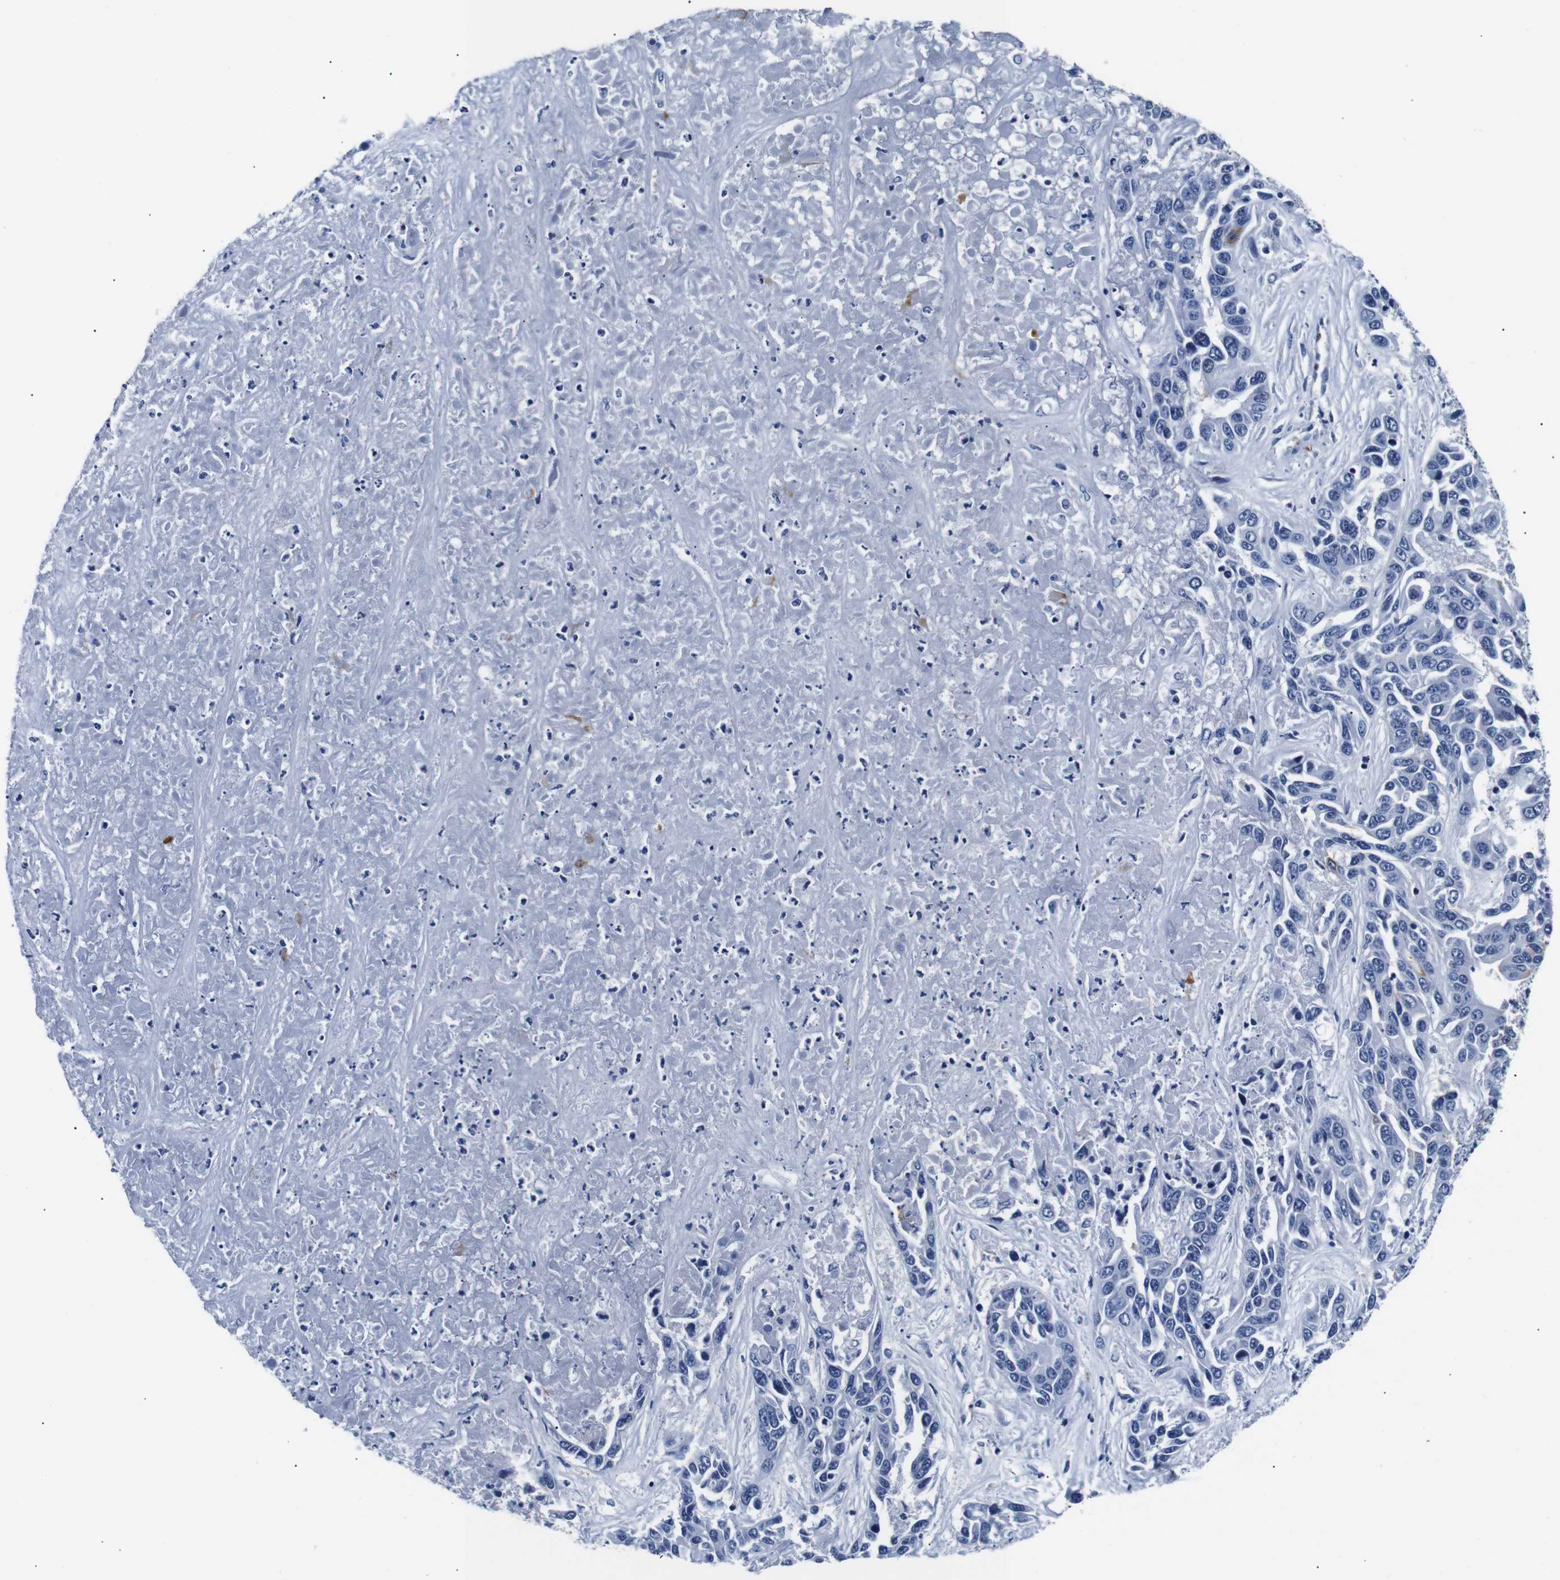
{"staining": {"intensity": "negative", "quantity": "none", "location": "none"}, "tissue": "liver cancer", "cell_type": "Tumor cells", "image_type": "cancer", "snomed": [{"axis": "morphology", "description": "Cholangiocarcinoma"}, {"axis": "topography", "description": "Liver"}], "caption": "High power microscopy photomicrograph of an immunohistochemistry (IHC) micrograph of liver cancer (cholangiocarcinoma), revealing no significant expression in tumor cells. (DAB immunohistochemistry (IHC) with hematoxylin counter stain).", "gene": "MUC4", "patient": {"sex": "female", "age": 52}}